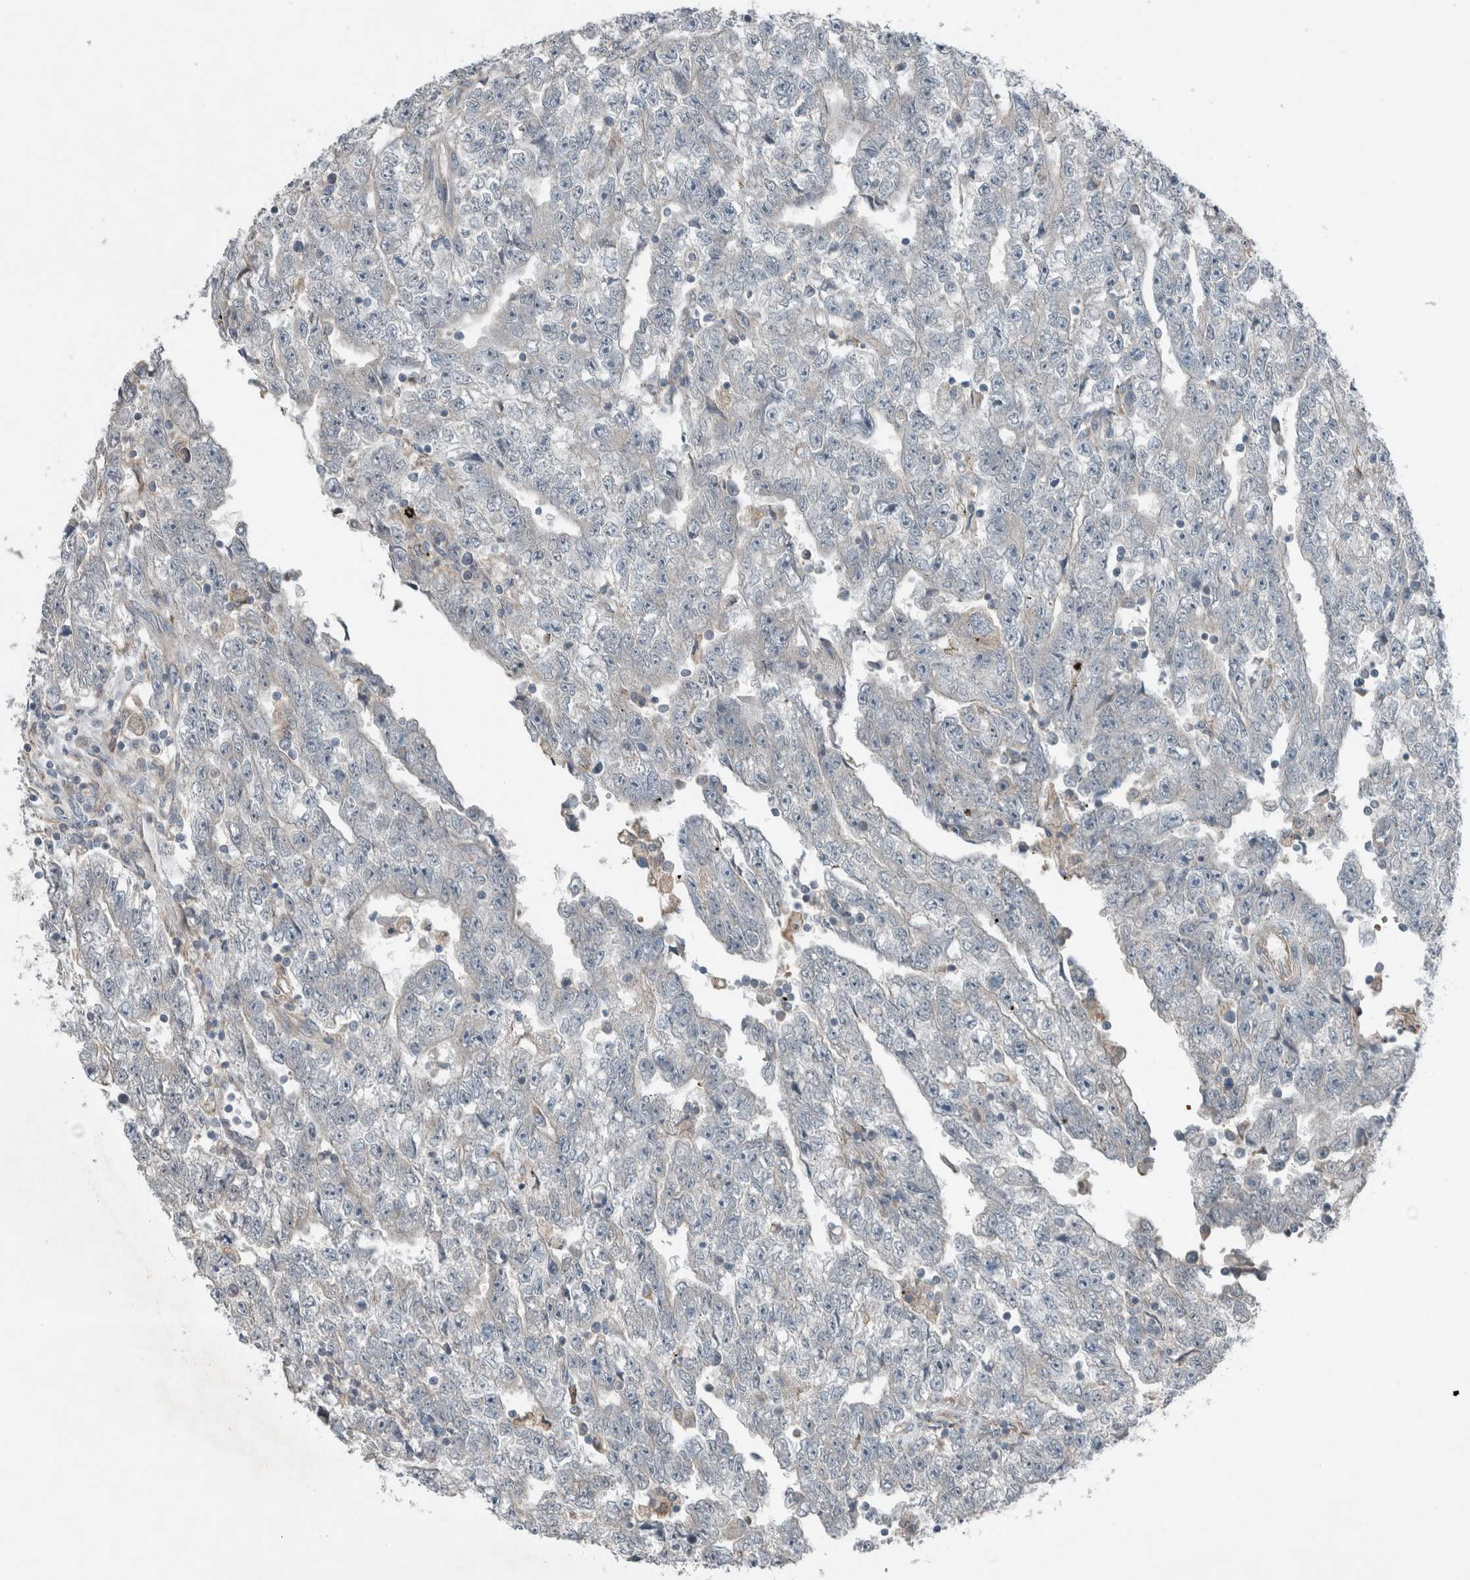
{"staining": {"intensity": "negative", "quantity": "none", "location": "none"}, "tissue": "testis cancer", "cell_type": "Tumor cells", "image_type": "cancer", "snomed": [{"axis": "morphology", "description": "Carcinoma, Embryonal, NOS"}, {"axis": "topography", "description": "Testis"}], "caption": "This is an immunohistochemistry histopathology image of human testis cancer. There is no staining in tumor cells.", "gene": "JADE2", "patient": {"sex": "male", "age": 25}}